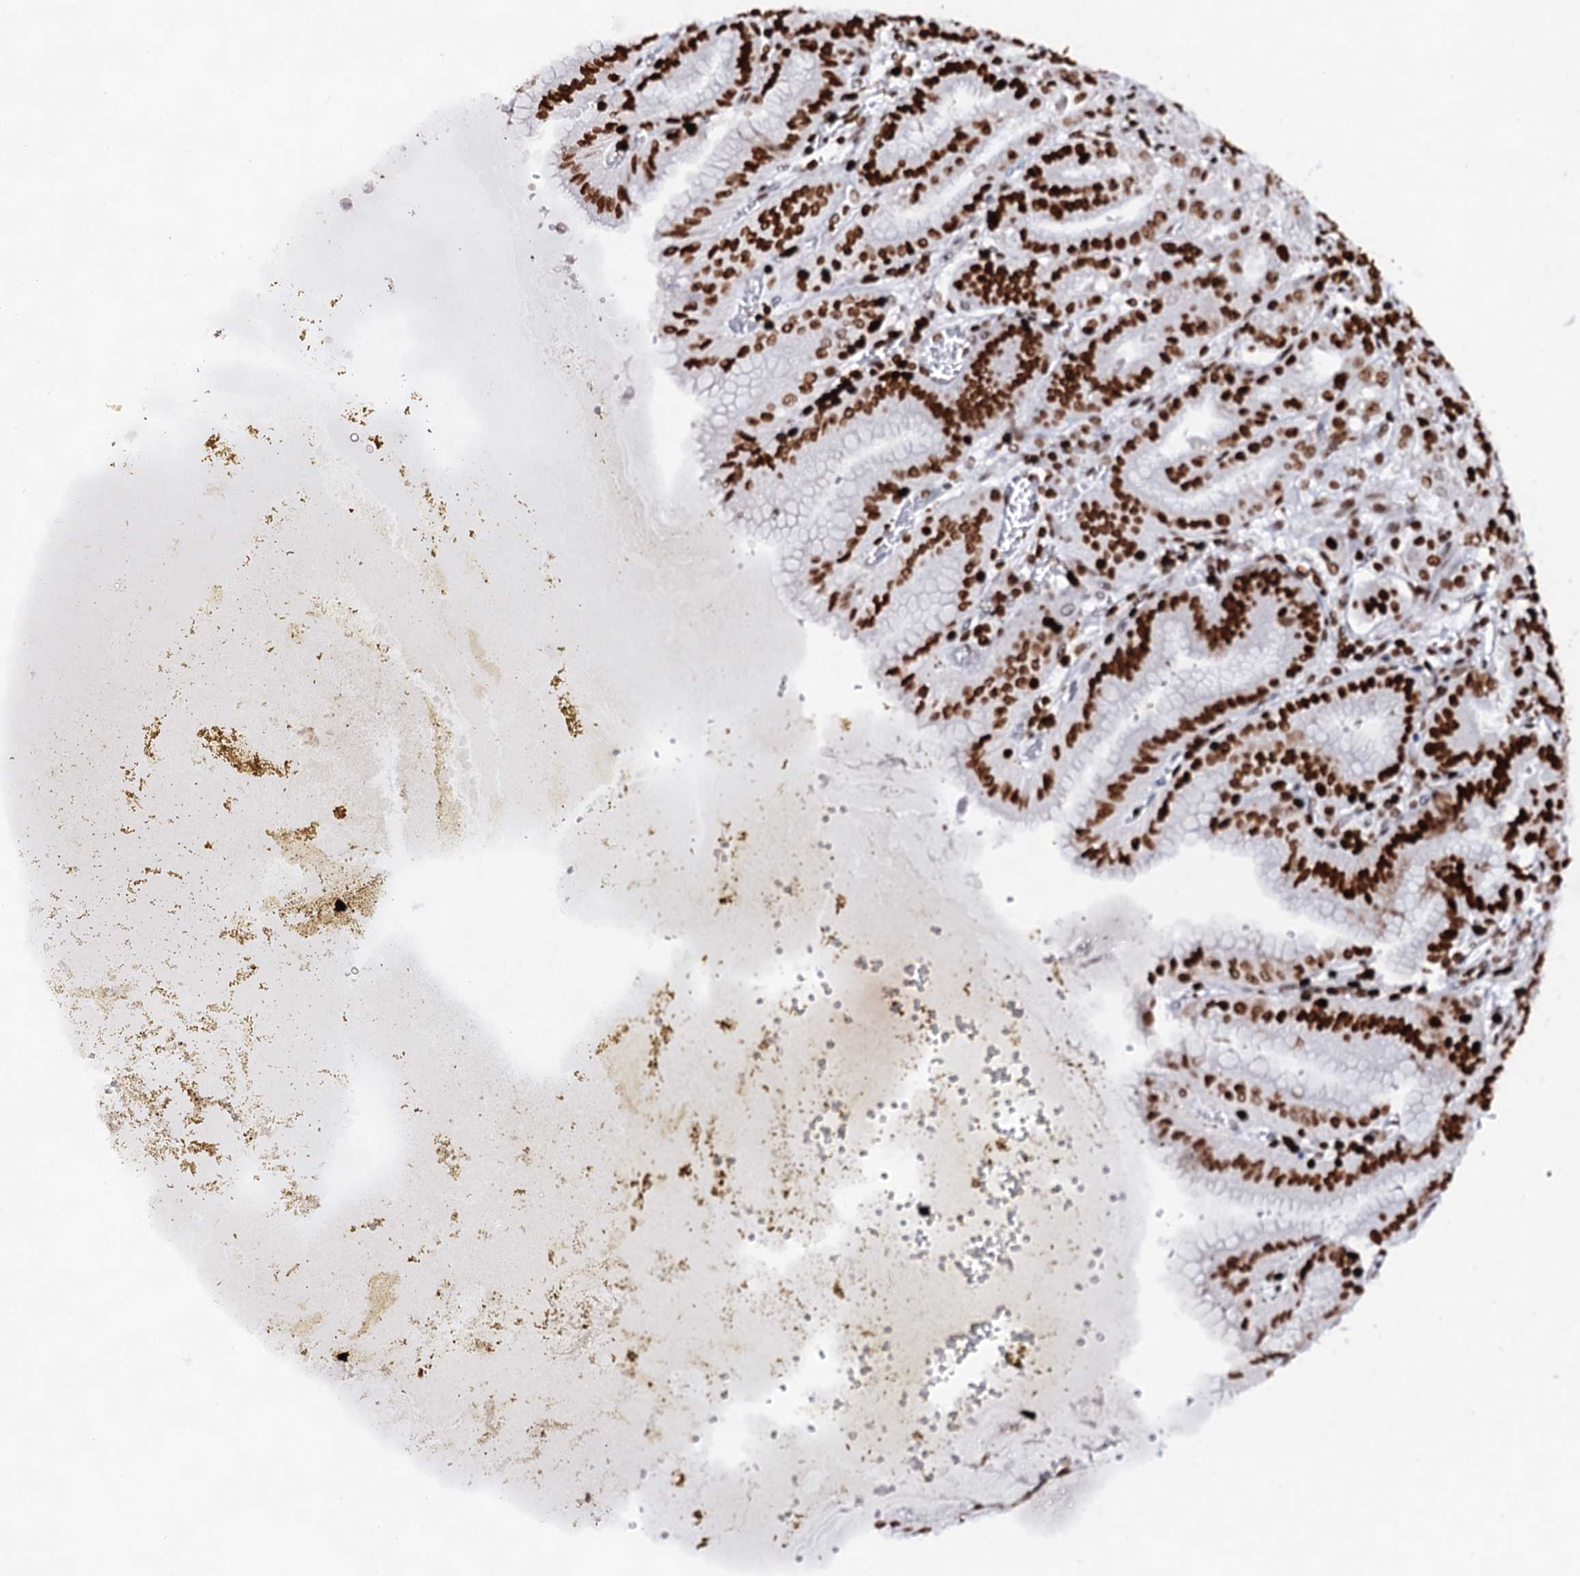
{"staining": {"intensity": "strong", "quantity": "25%-75%", "location": "nuclear"}, "tissue": "stomach", "cell_type": "Glandular cells", "image_type": "normal", "snomed": [{"axis": "morphology", "description": "Normal tissue, NOS"}, {"axis": "topography", "description": "Stomach, upper"}, {"axis": "topography", "description": "Stomach, lower"}], "caption": "Immunohistochemical staining of normal human stomach reveals 25%-75% levels of strong nuclear protein staining in about 25%-75% of glandular cells.", "gene": "HMGB2", "patient": {"sex": "male", "age": 71}}